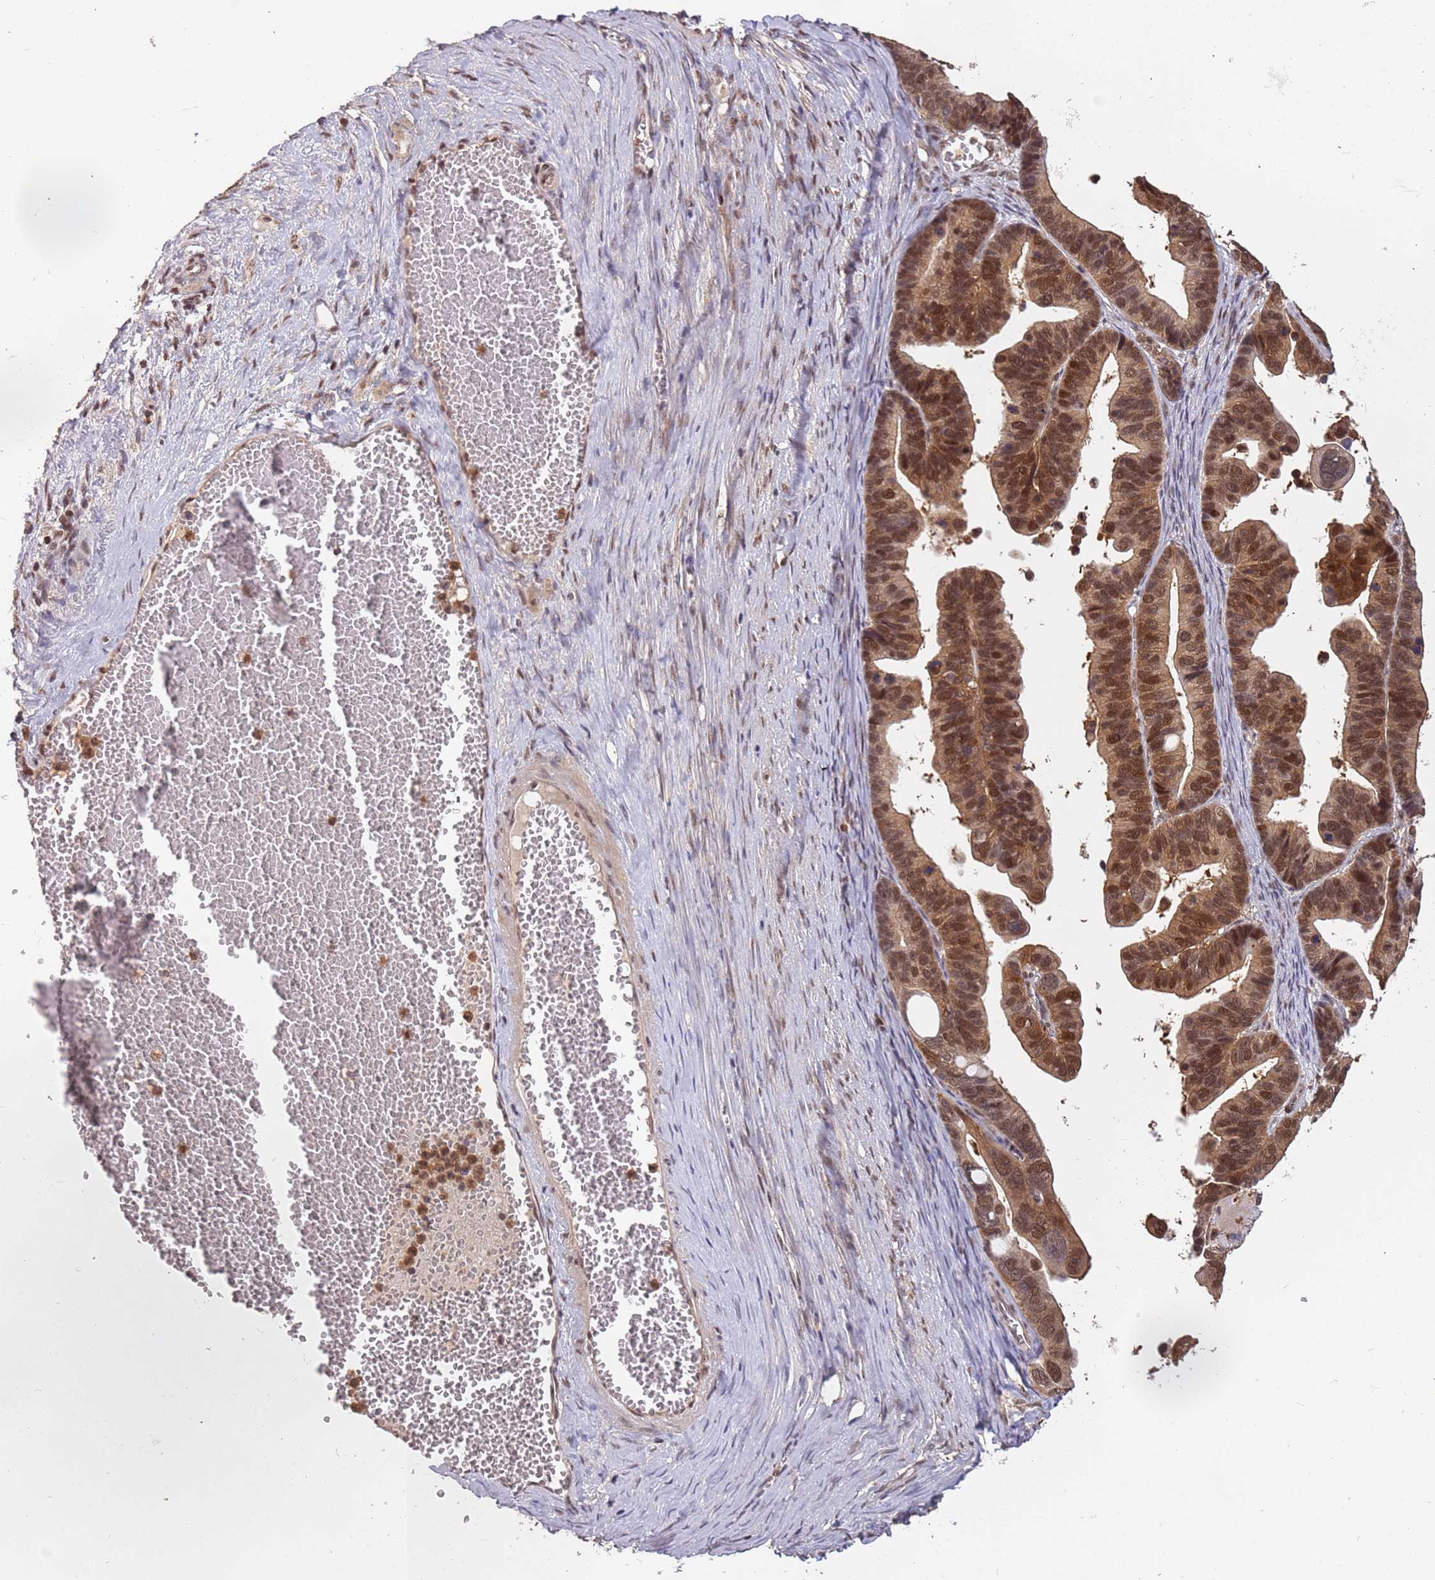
{"staining": {"intensity": "moderate", "quantity": ">75%", "location": "cytoplasmic/membranous,nuclear"}, "tissue": "ovarian cancer", "cell_type": "Tumor cells", "image_type": "cancer", "snomed": [{"axis": "morphology", "description": "Cystadenocarcinoma, serous, NOS"}, {"axis": "topography", "description": "Ovary"}], "caption": "DAB immunohistochemical staining of human ovarian cancer (serous cystadenocarcinoma) exhibits moderate cytoplasmic/membranous and nuclear protein positivity in approximately >75% of tumor cells.", "gene": "GBP2", "patient": {"sex": "female", "age": 56}}